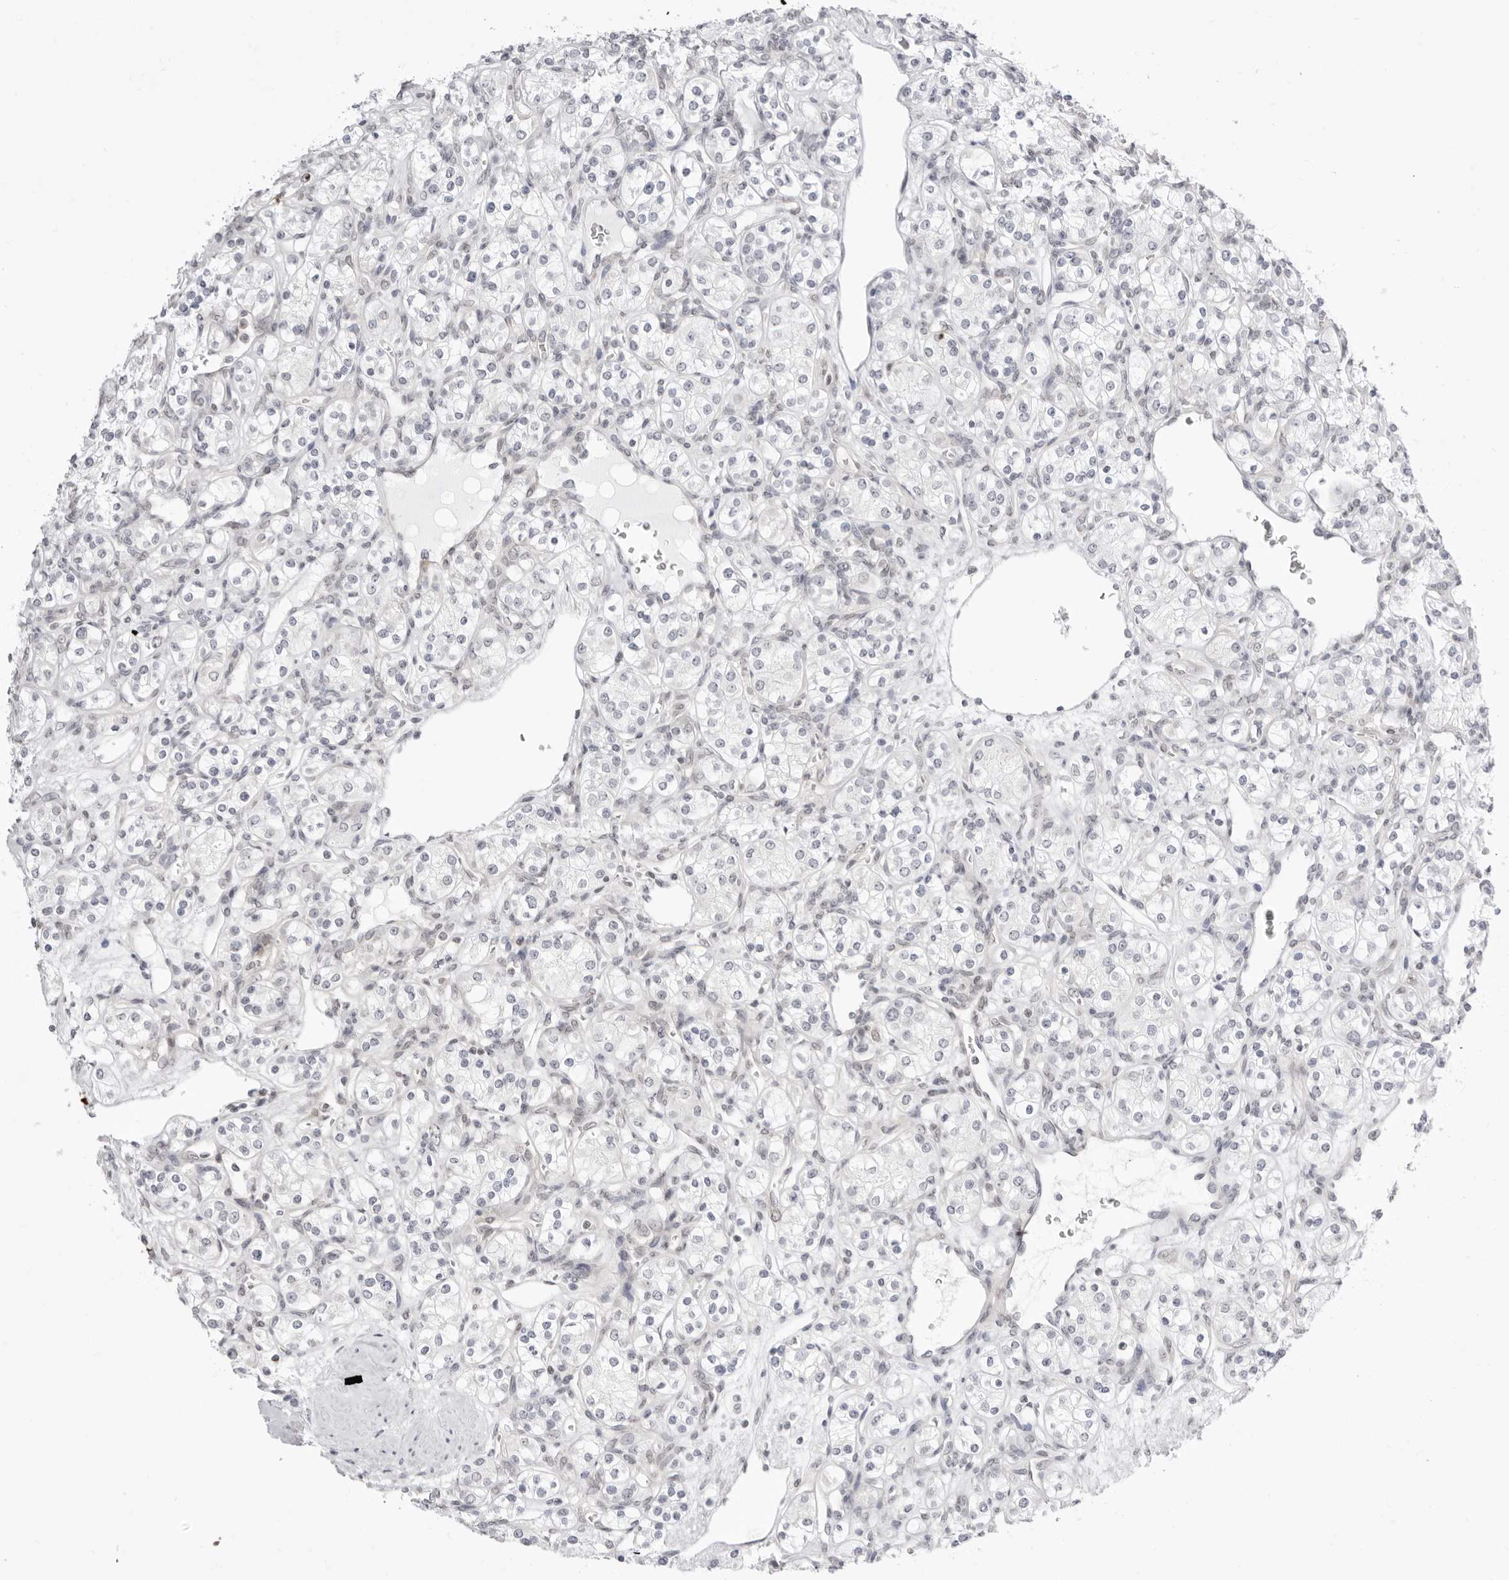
{"staining": {"intensity": "negative", "quantity": "none", "location": "none"}, "tissue": "renal cancer", "cell_type": "Tumor cells", "image_type": "cancer", "snomed": [{"axis": "morphology", "description": "Adenocarcinoma, NOS"}, {"axis": "topography", "description": "Kidney"}], "caption": "The immunohistochemistry histopathology image has no significant positivity in tumor cells of renal cancer (adenocarcinoma) tissue. Brightfield microscopy of IHC stained with DAB (brown) and hematoxylin (blue), captured at high magnification.", "gene": "PPP2R5C", "patient": {"sex": "male", "age": 77}}